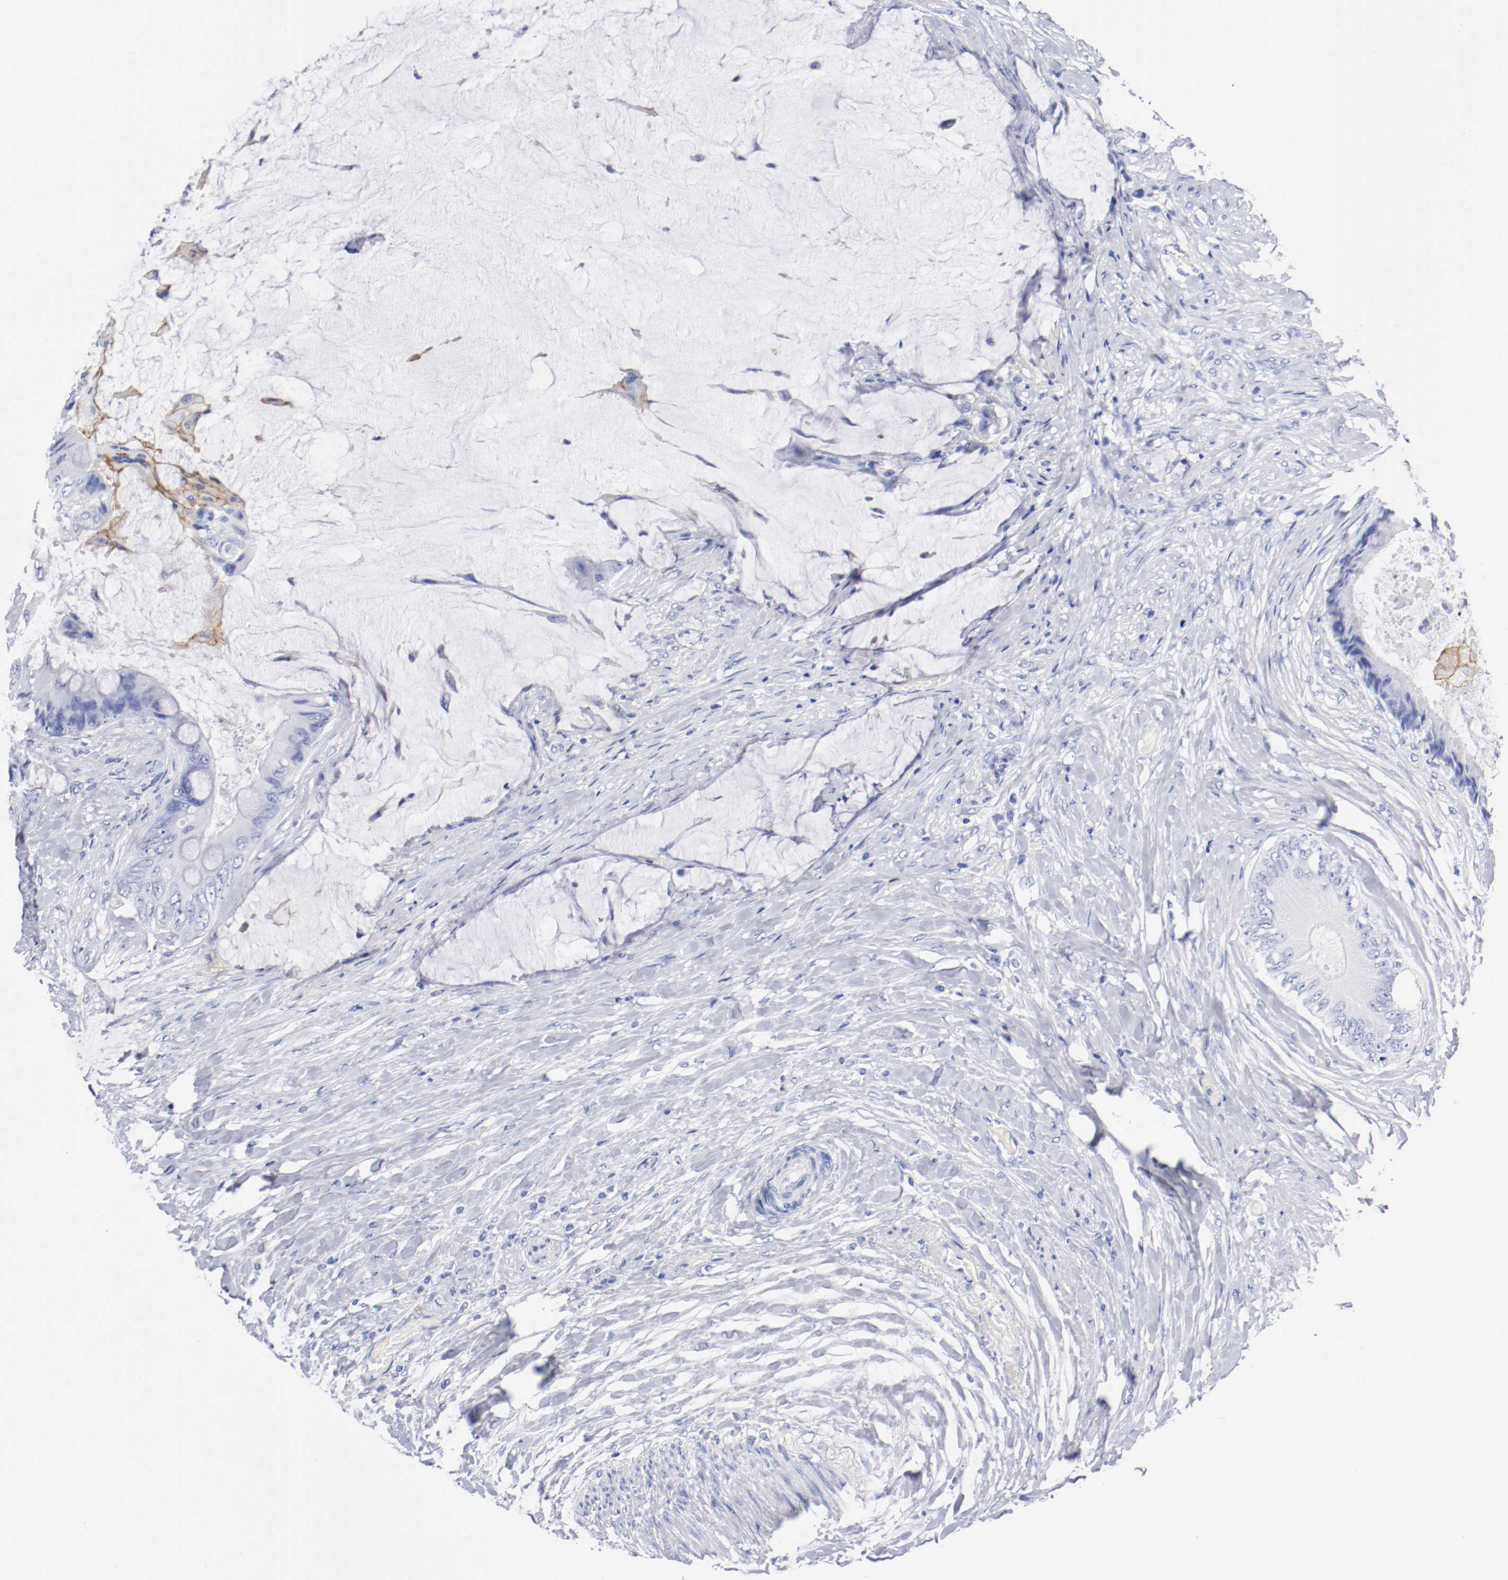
{"staining": {"intensity": "negative", "quantity": "none", "location": "none"}, "tissue": "colorectal cancer", "cell_type": "Tumor cells", "image_type": "cancer", "snomed": [{"axis": "morphology", "description": "Normal tissue, NOS"}, {"axis": "morphology", "description": "Adenocarcinoma, NOS"}, {"axis": "topography", "description": "Rectum"}, {"axis": "topography", "description": "Peripheral nerve tissue"}], "caption": "Adenocarcinoma (colorectal) was stained to show a protein in brown. There is no significant staining in tumor cells.", "gene": "ITGAX", "patient": {"sex": "female", "age": 77}}